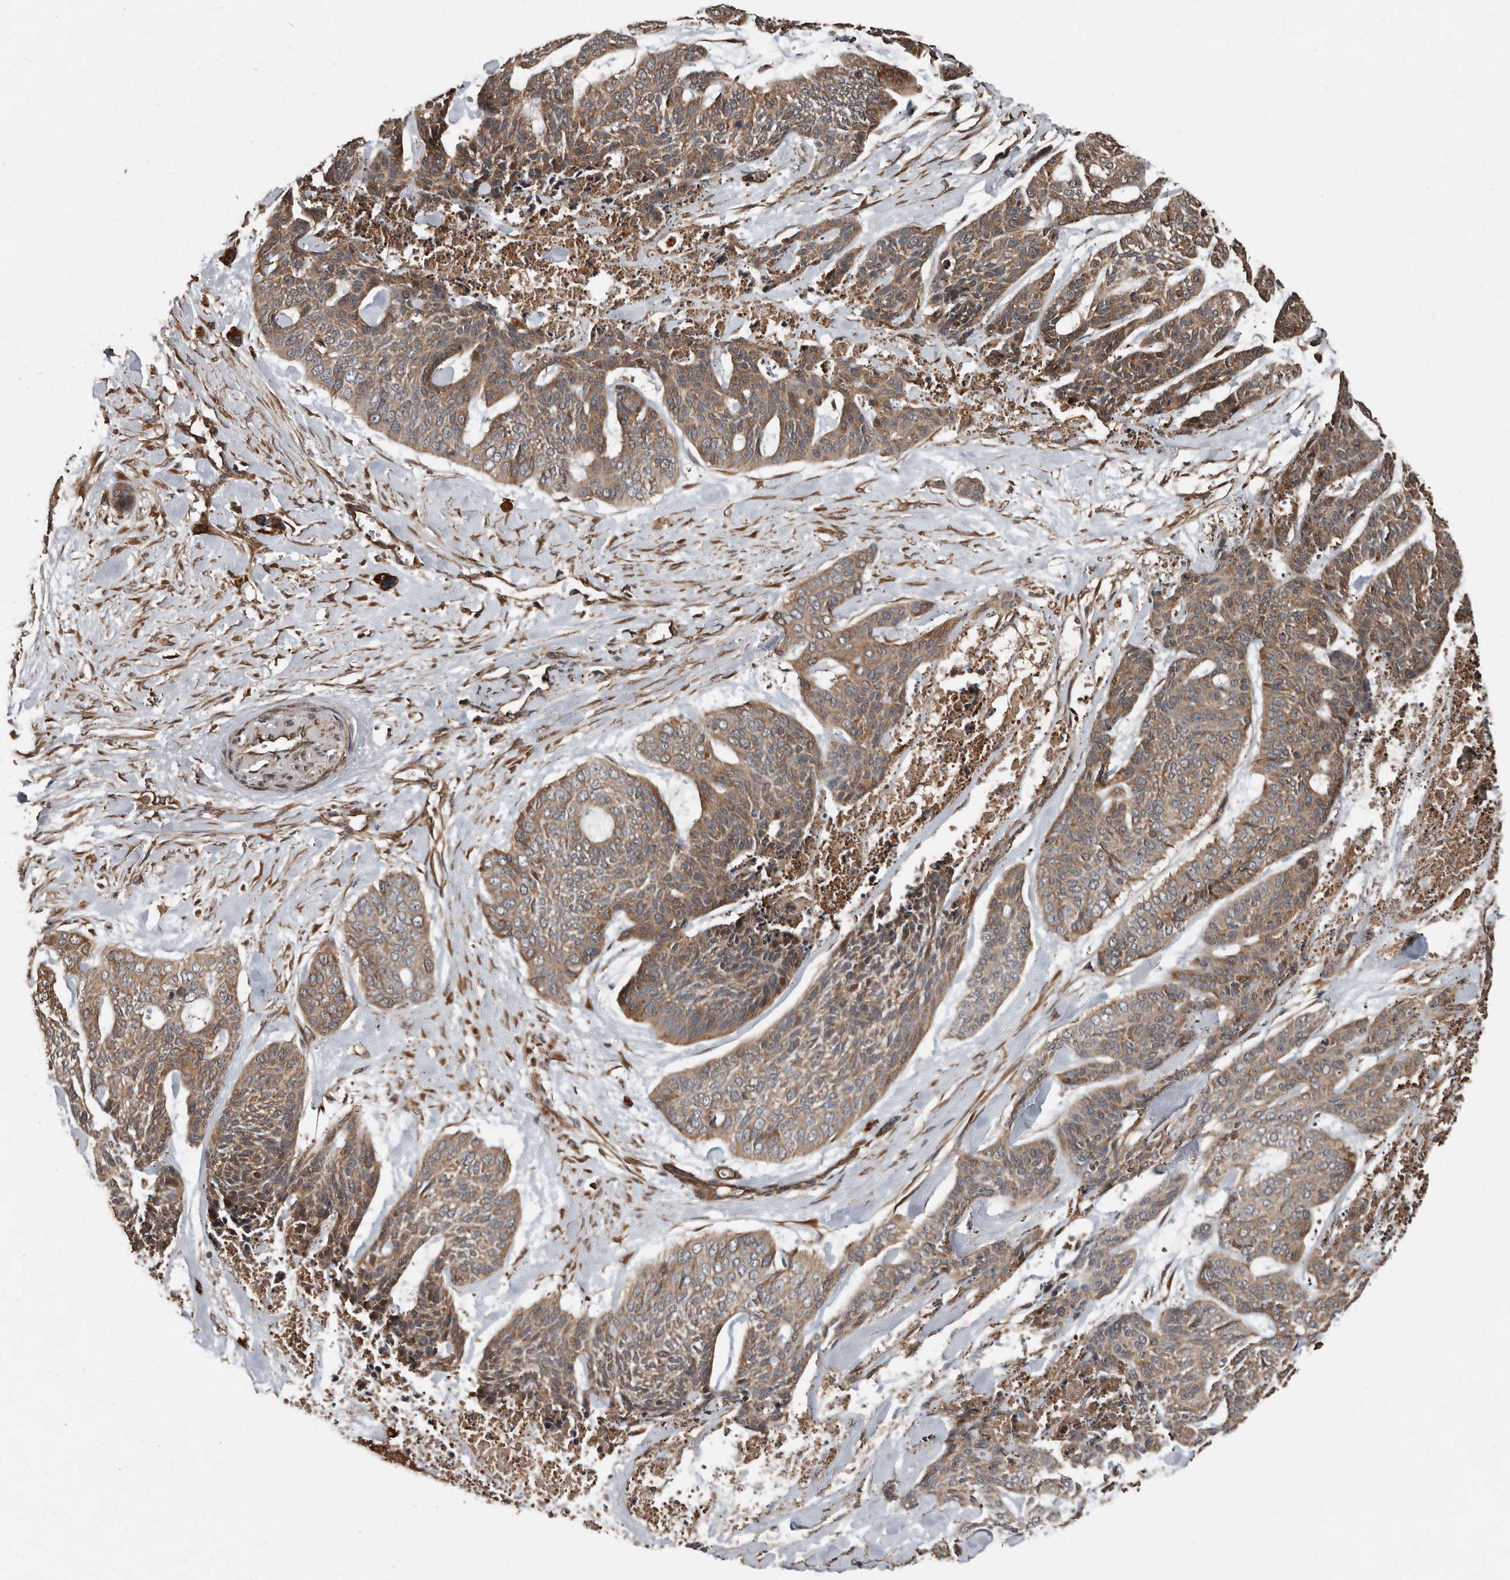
{"staining": {"intensity": "moderate", "quantity": ">75%", "location": "cytoplasmic/membranous"}, "tissue": "skin cancer", "cell_type": "Tumor cells", "image_type": "cancer", "snomed": [{"axis": "morphology", "description": "Basal cell carcinoma"}, {"axis": "topography", "description": "Skin"}], "caption": "Immunohistochemistry image of neoplastic tissue: basal cell carcinoma (skin) stained using immunohistochemistry displays medium levels of moderate protein expression localized specifically in the cytoplasmic/membranous of tumor cells, appearing as a cytoplasmic/membranous brown color.", "gene": "YOD1", "patient": {"sex": "female", "age": 64}}